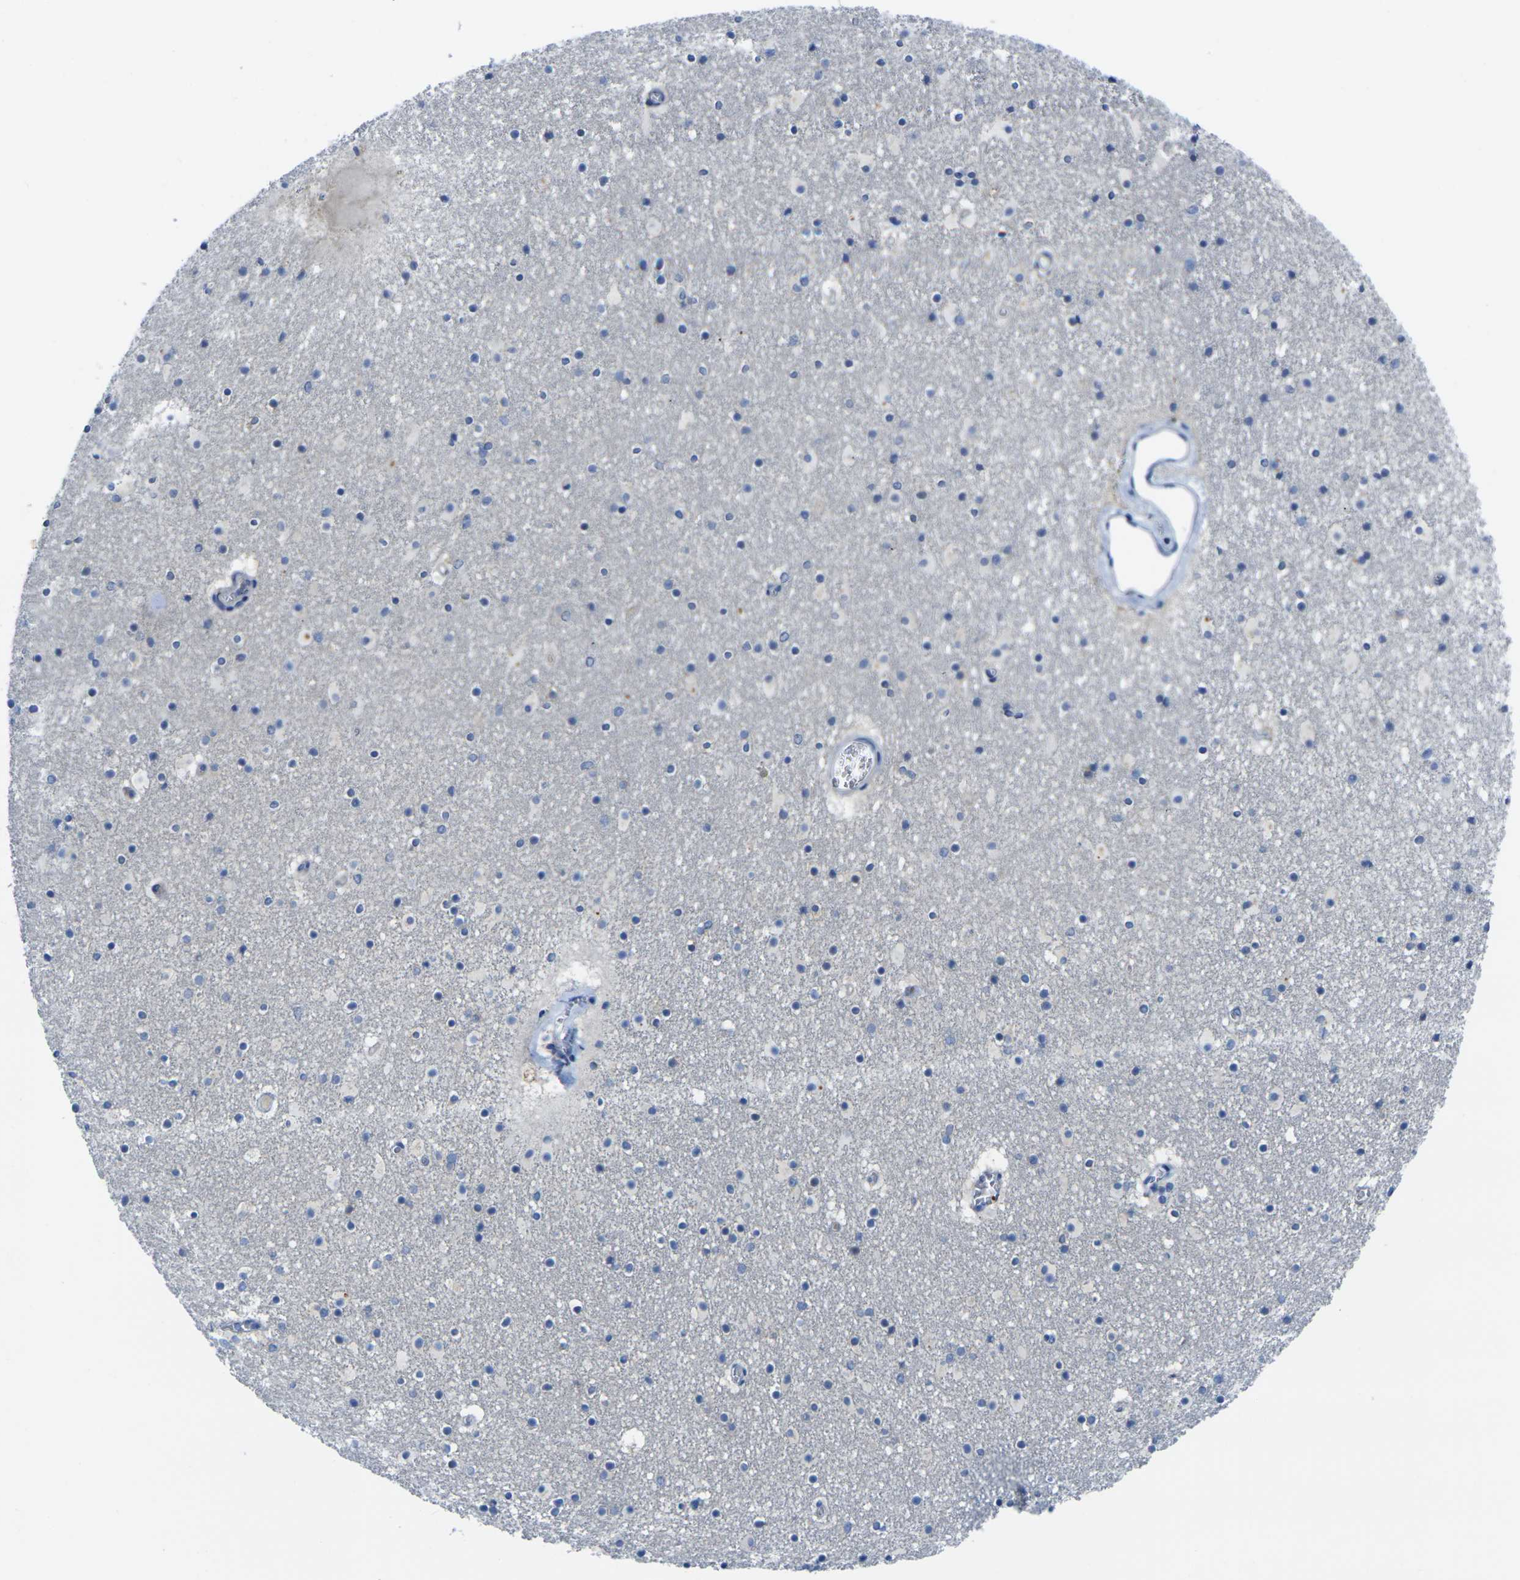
{"staining": {"intensity": "negative", "quantity": "none", "location": "none"}, "tissue": "caudate", "cell_type": "Glial cells", "image_type": "normal", "snomed": [{"axis": "morphology", "description": "Normal tissue, NOS"}, {"axis": "topography", "description": "Lateral ventricle wall"}], "caption": "High magnification brightfield microscopy of normal caudate stained with DAB (brown) and counterstained with hematoxylin (blue): glial cells show no significant positivity. The staining was performed using DAB to visualize the protein expression in brown, while the nuclei were stained in blue with hematoxylin (Magnification: 20x).", "gene": "GNA12", "patient": {"sex": "male", "age": 45}}